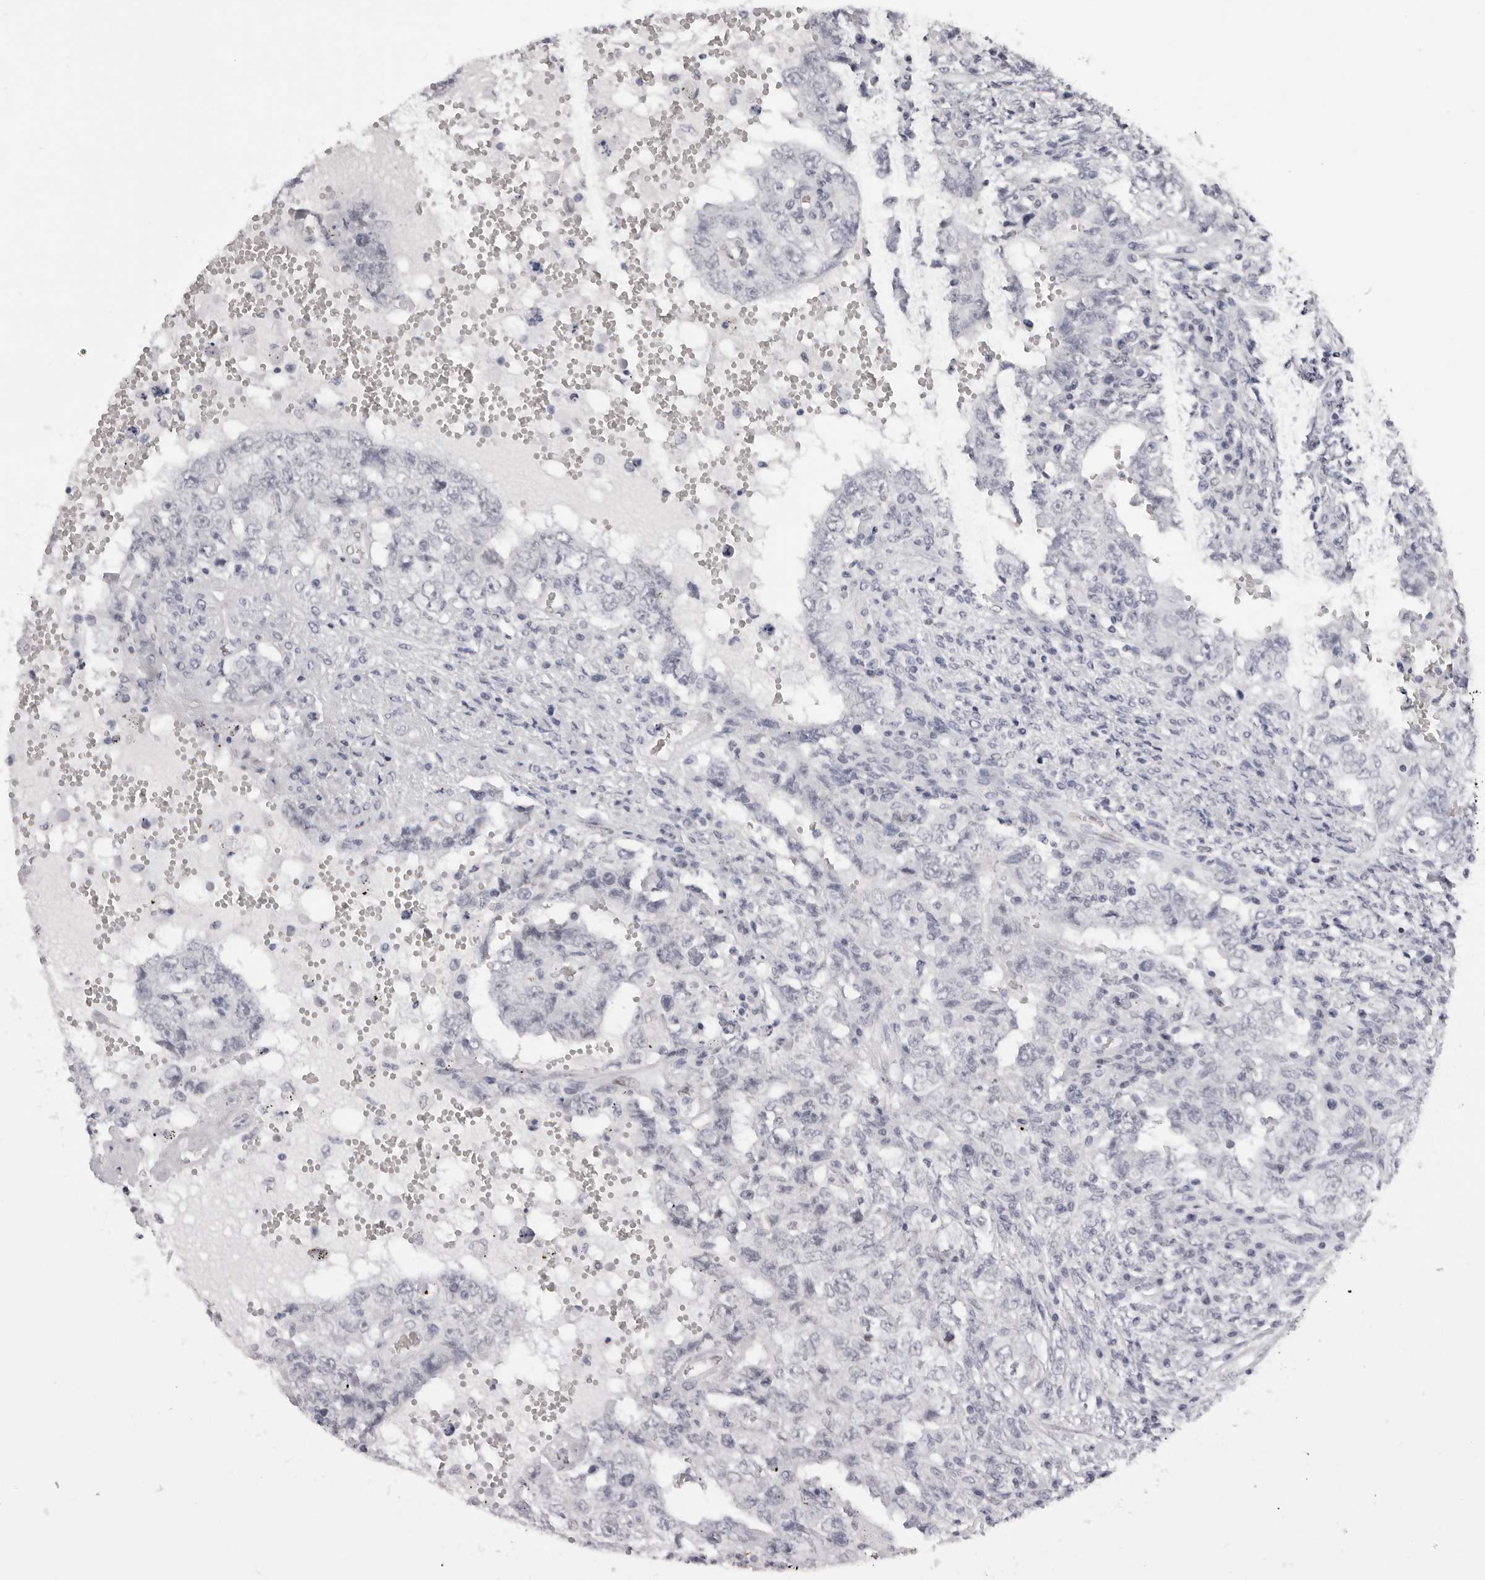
{"staining": {"intensity": "negative", "quantity": "none", "location": "none"}, "tissue": "testis cancer", "cell_type": "Tumor cells", "image_type": "cancer", "snomed": [{"axis": "morphology", "description": "Carcinoma, Embryonal, NOS"}, {"axis": "topography", "description": "Testis"}], "caption": "This histopathology image is of testis cancer stained with immunohistochemistry (IHC) to label a protein in brown with the nuclei are counter-stained blue. There is no staining in tumor cells.", "gene": "MAFK", "patient": {"sex": "male", "age": 26}}